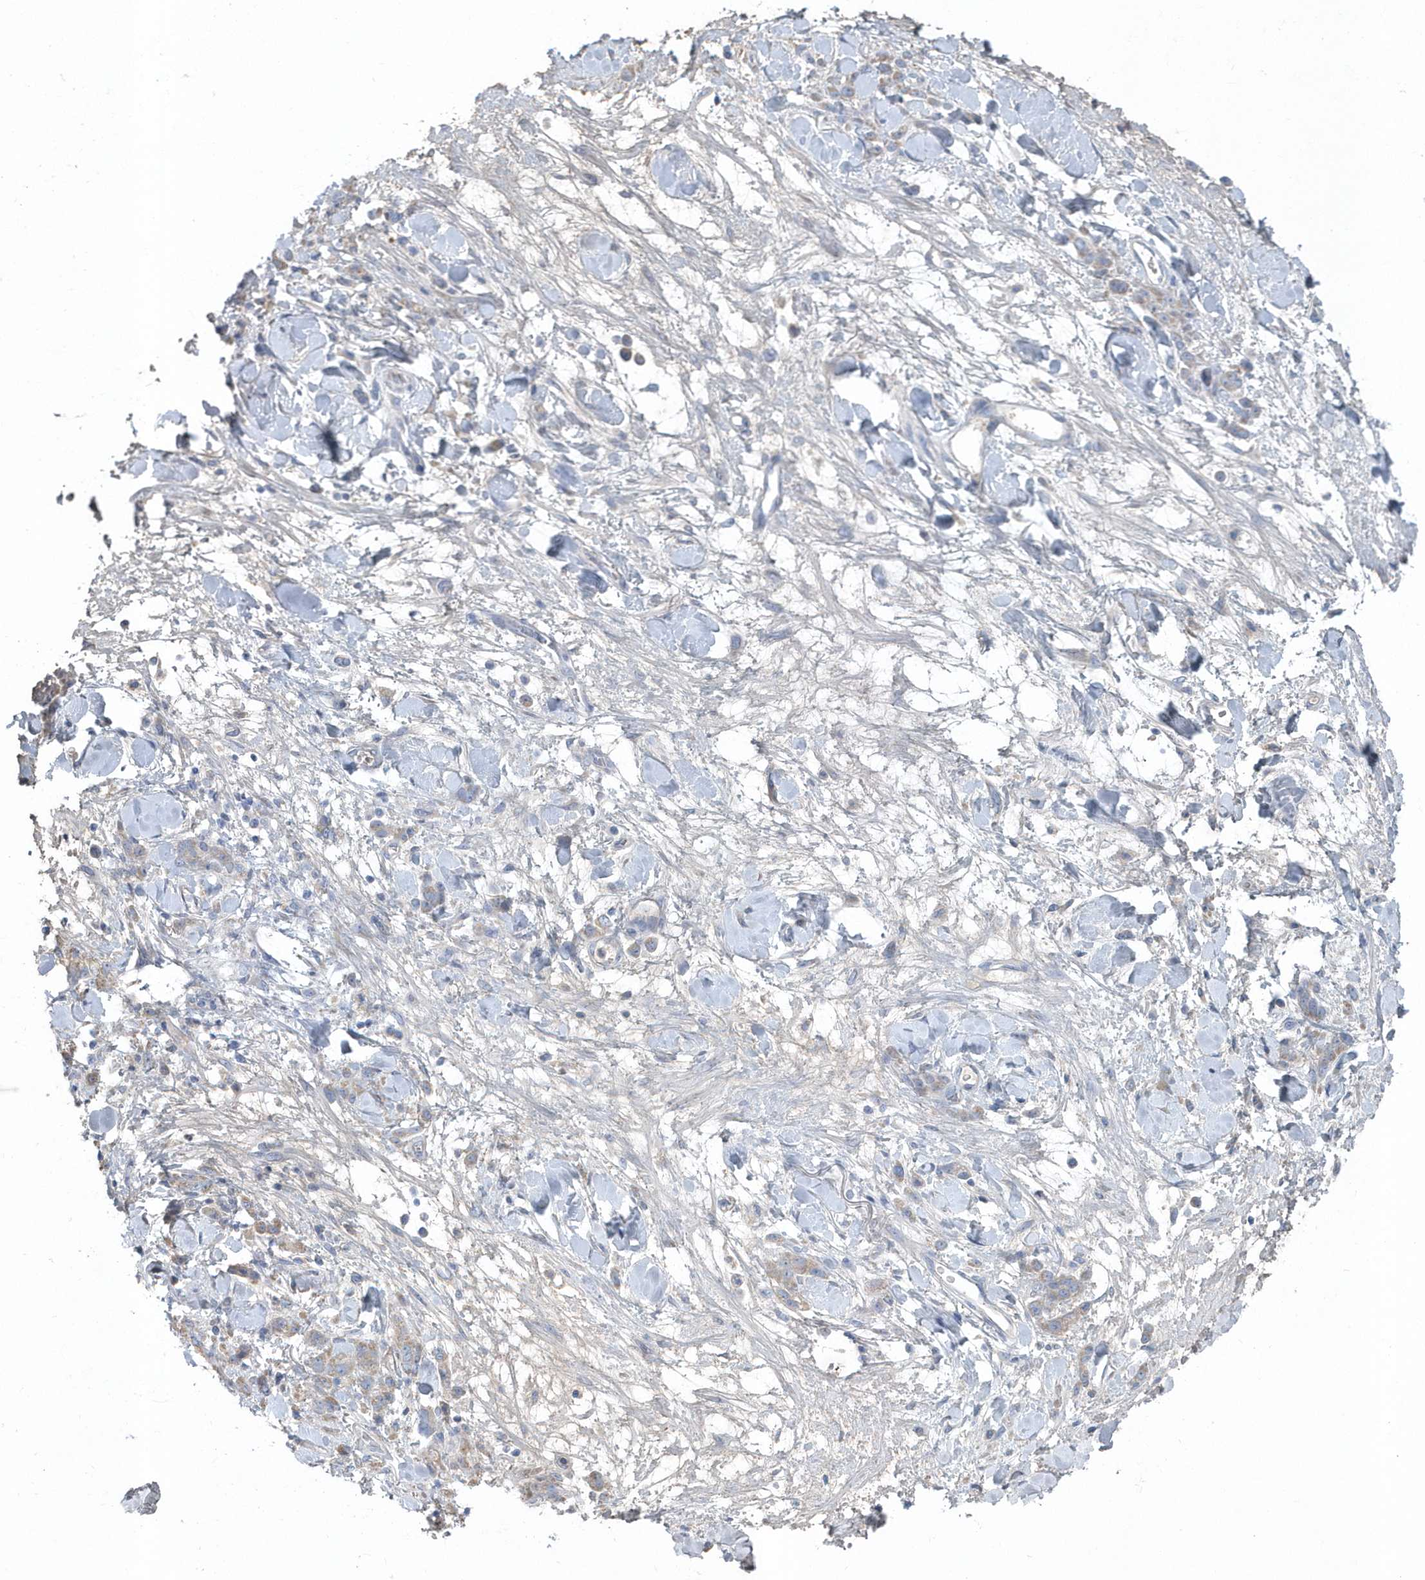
{"staining": {"intensity": "weak", "quantity": "<25%", "location": "cytoplasmic/membranous"}, "tissue": "stomach cancer", "cell_type": "Tumor cells", "image_type": "cancer", "snomed": [{"axis": "morphology", "description": "Normal tissue, NOS"}, {"axis": "morphology", "description": "Adenocarcinoma, NOS"}, {"axis": "topography", "description": "Stomach"}], "caption": "High magnification brightfield microscopy of stomach cancer (adenocarcinoma) stained with DAB (3,3'-diaminobenzidine) (brown) and counterstained with hematoxylin (blue): tumor cells show no significant staining. Brightfield microscopy of immunohistochemistry stained with DAB (brown) and hematoxylin (blue), captured at high magnification.", "gene": "SPATA18", "patient": {"sex": "male", "age": 82}}